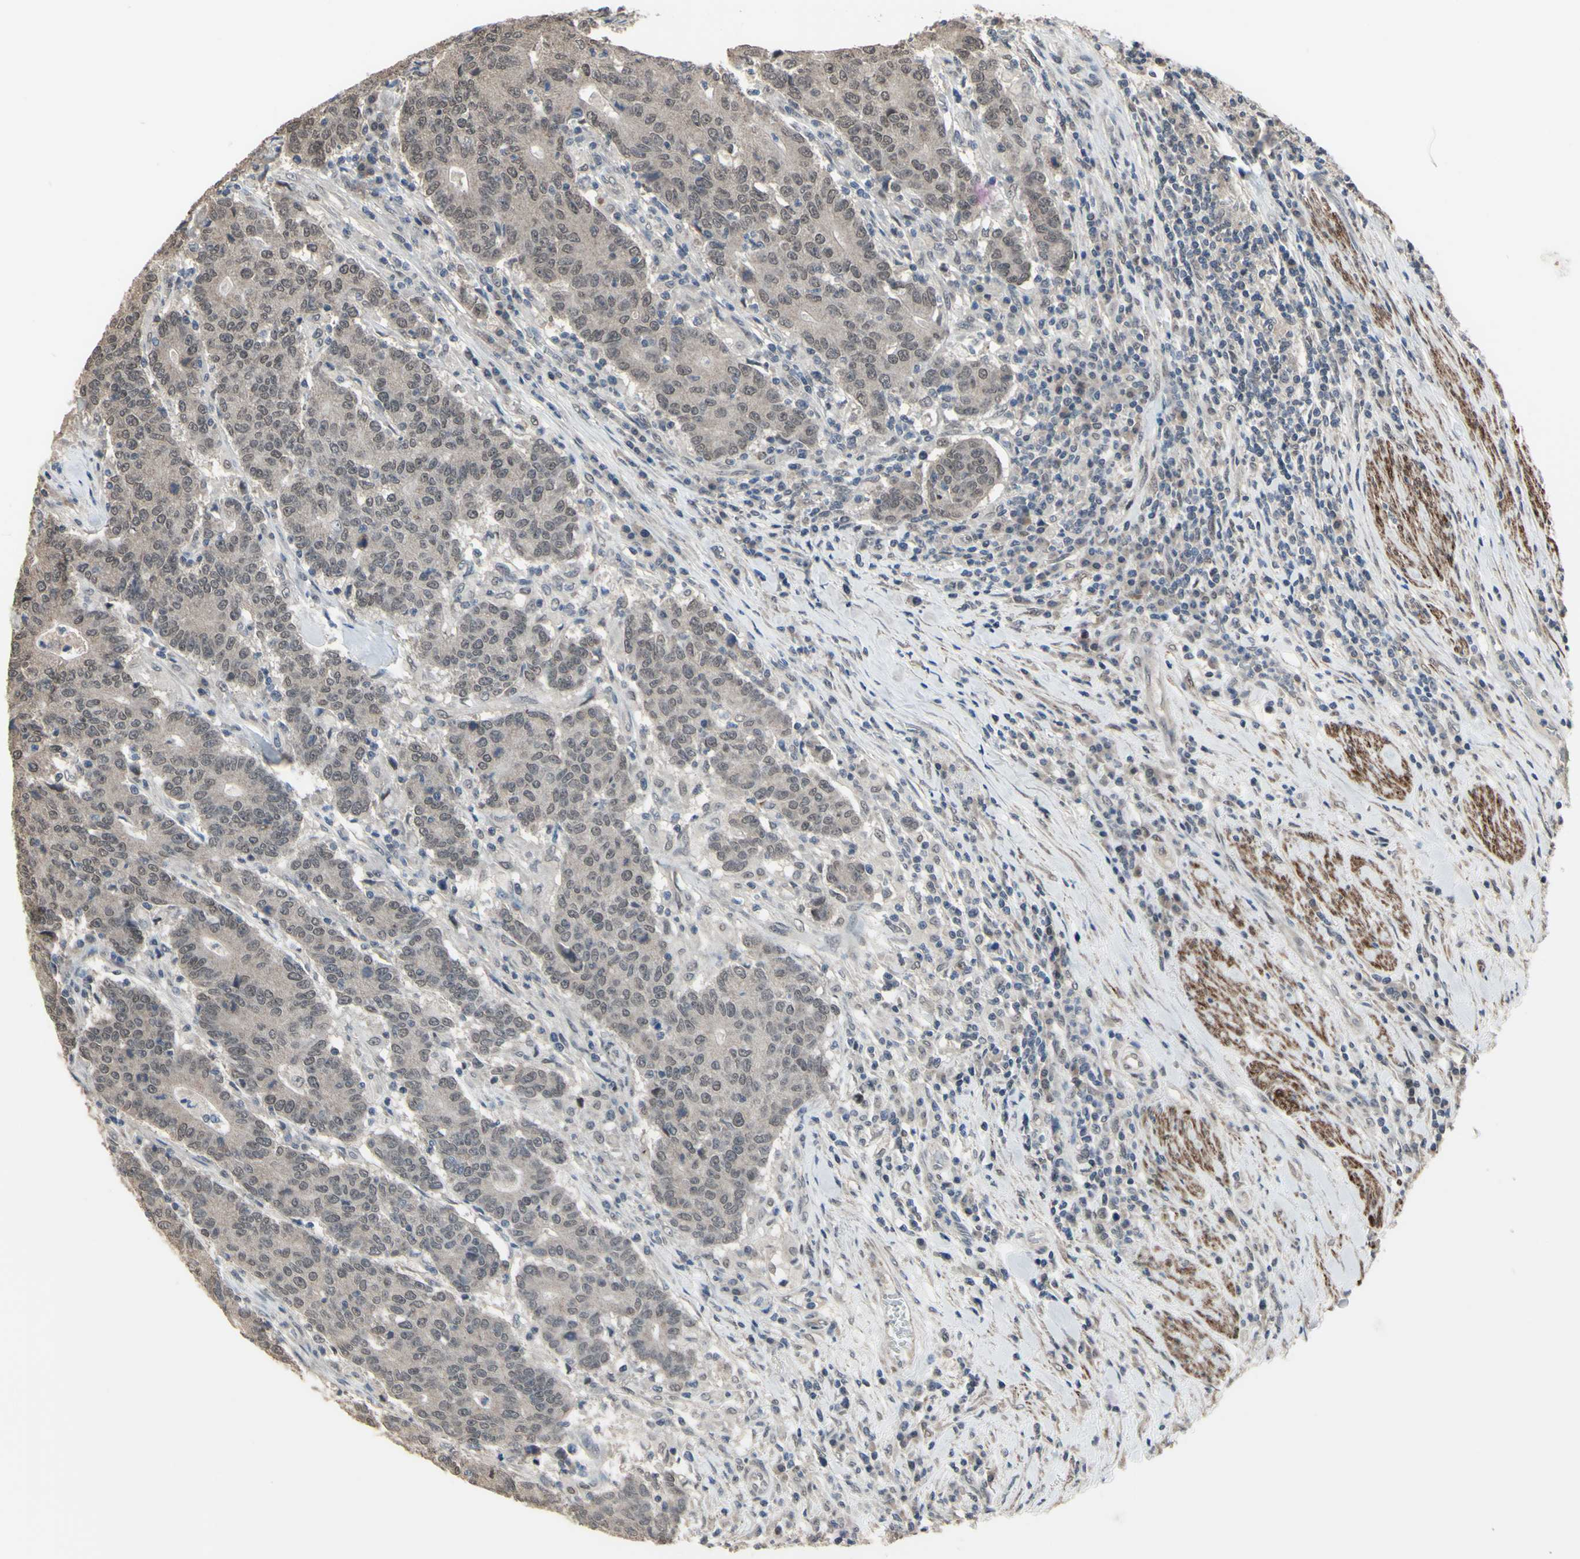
{"staining": {"intensity": "negative", "quantity": "none", "location": "none"}, "tissue": "colorectal cancer", "cell_type": "Tumor cells", "image_type": "cancer", "snomed": [{"axis": "morphology", "description": "Normal tissue, NOS"}, {"axis": "morphology", "description": "Adenocarcinoma, NOS"}, {"axis": "topography", "description": "Colon"}], "caption": "High power microscopy photomicrograph of an immunohistochemistry (IHC) histopathology image of colorectal adenocarcinoma, revealing no significant expression in tumor cells.", "gene": "ZNF174", "patient": {"sex": "female", "age": 75}}